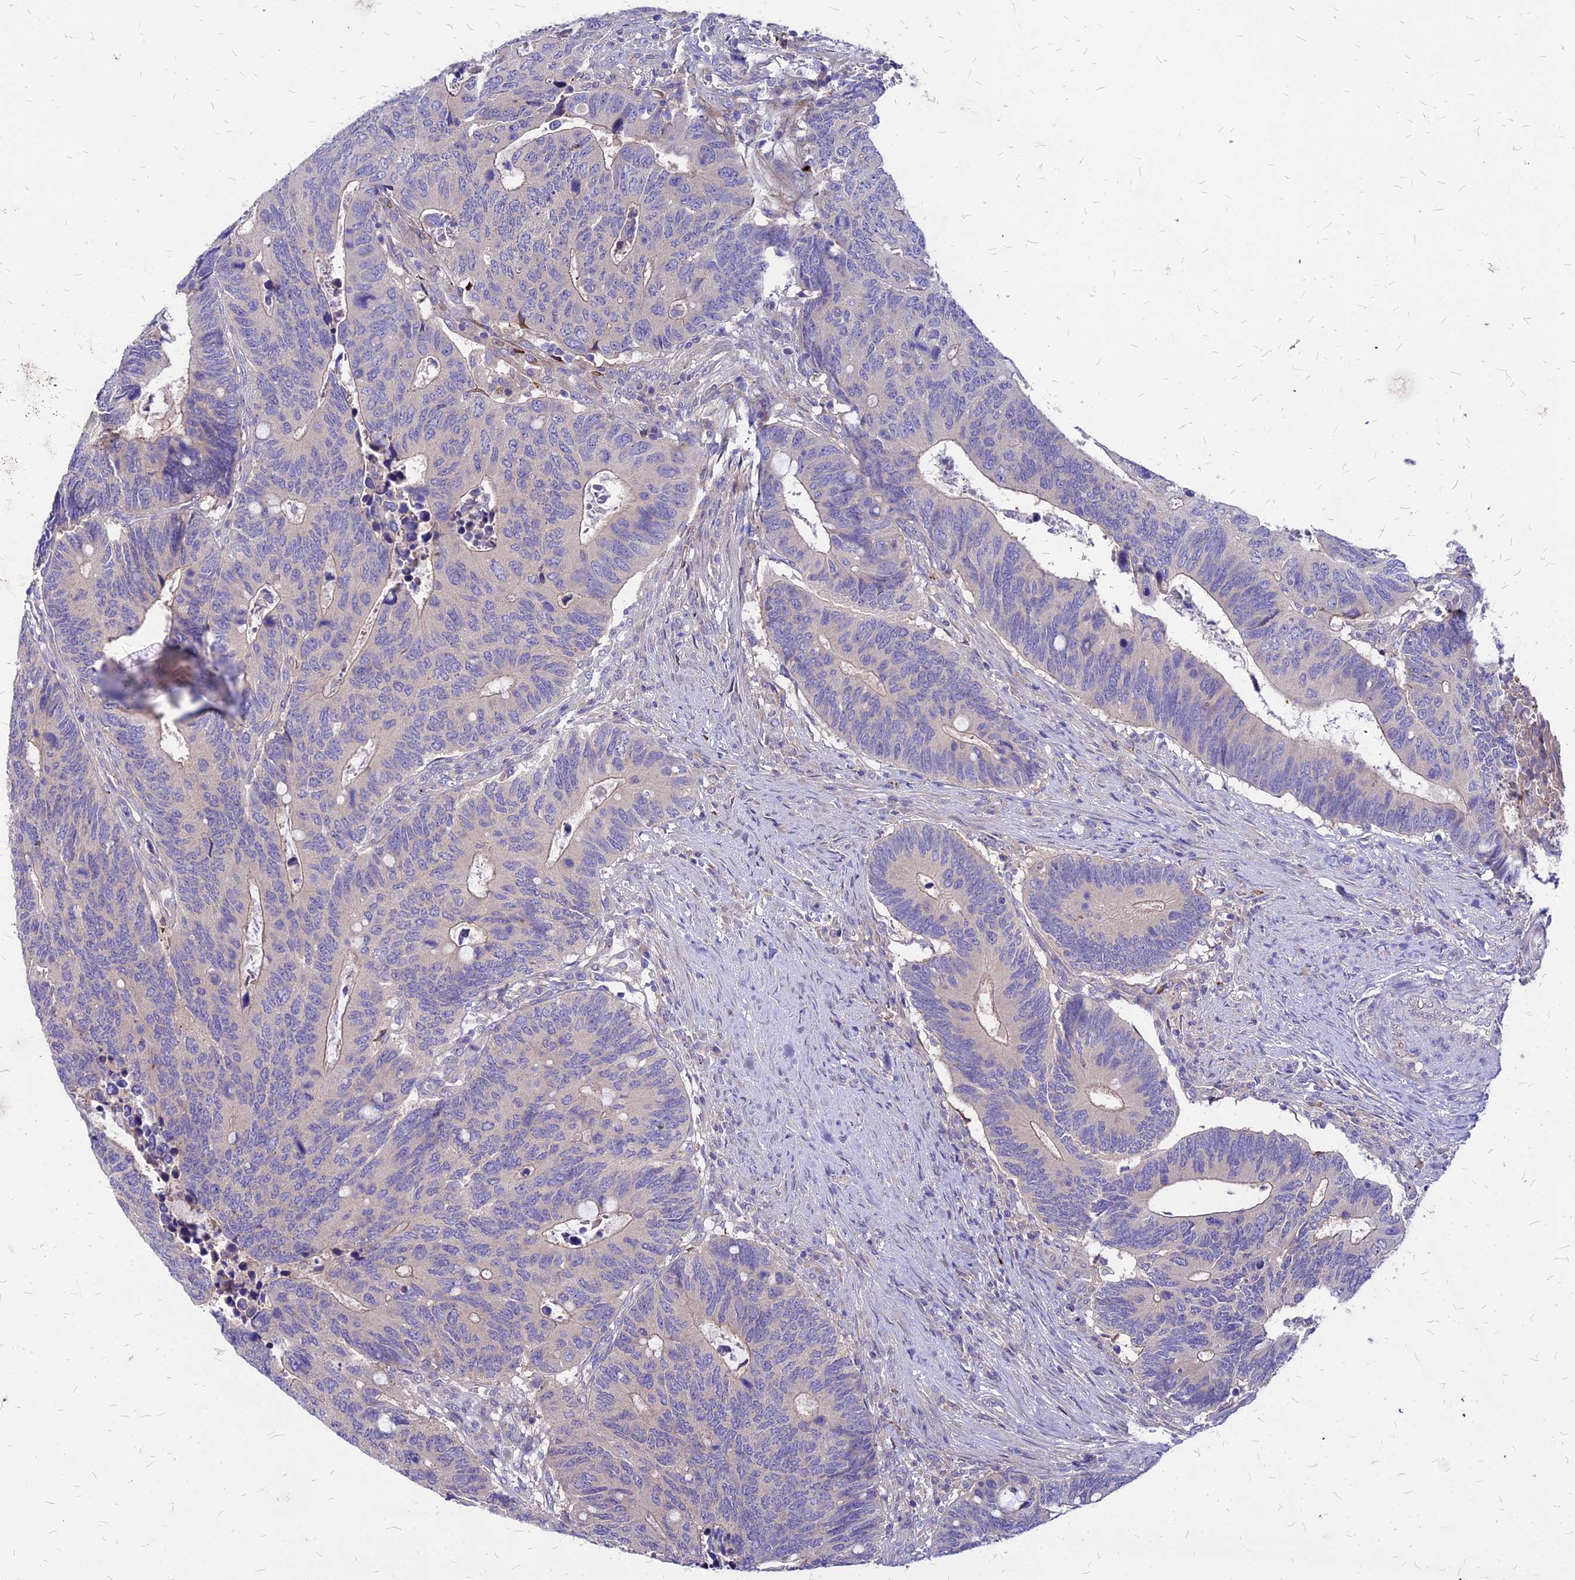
{"staining": {"intensity": "negative", "quantity": "none", "location": "none"}, "tissue": "colorectal cancer", "cell_type": "Tumor cells", "image_type": "cancer", "snomed": [{"axis": "morphology", "description": "Adenocarcinoma, NOS"}, {"axis": "topography", "description": "Colon"}], "caption": "Immunohistochemical staining of colorectal cancer (adenocarcinoma) exhibits no significant staining in tumor cells.", "gene": "COMMD10", "patient": {"sex": "male", "age": 87}}